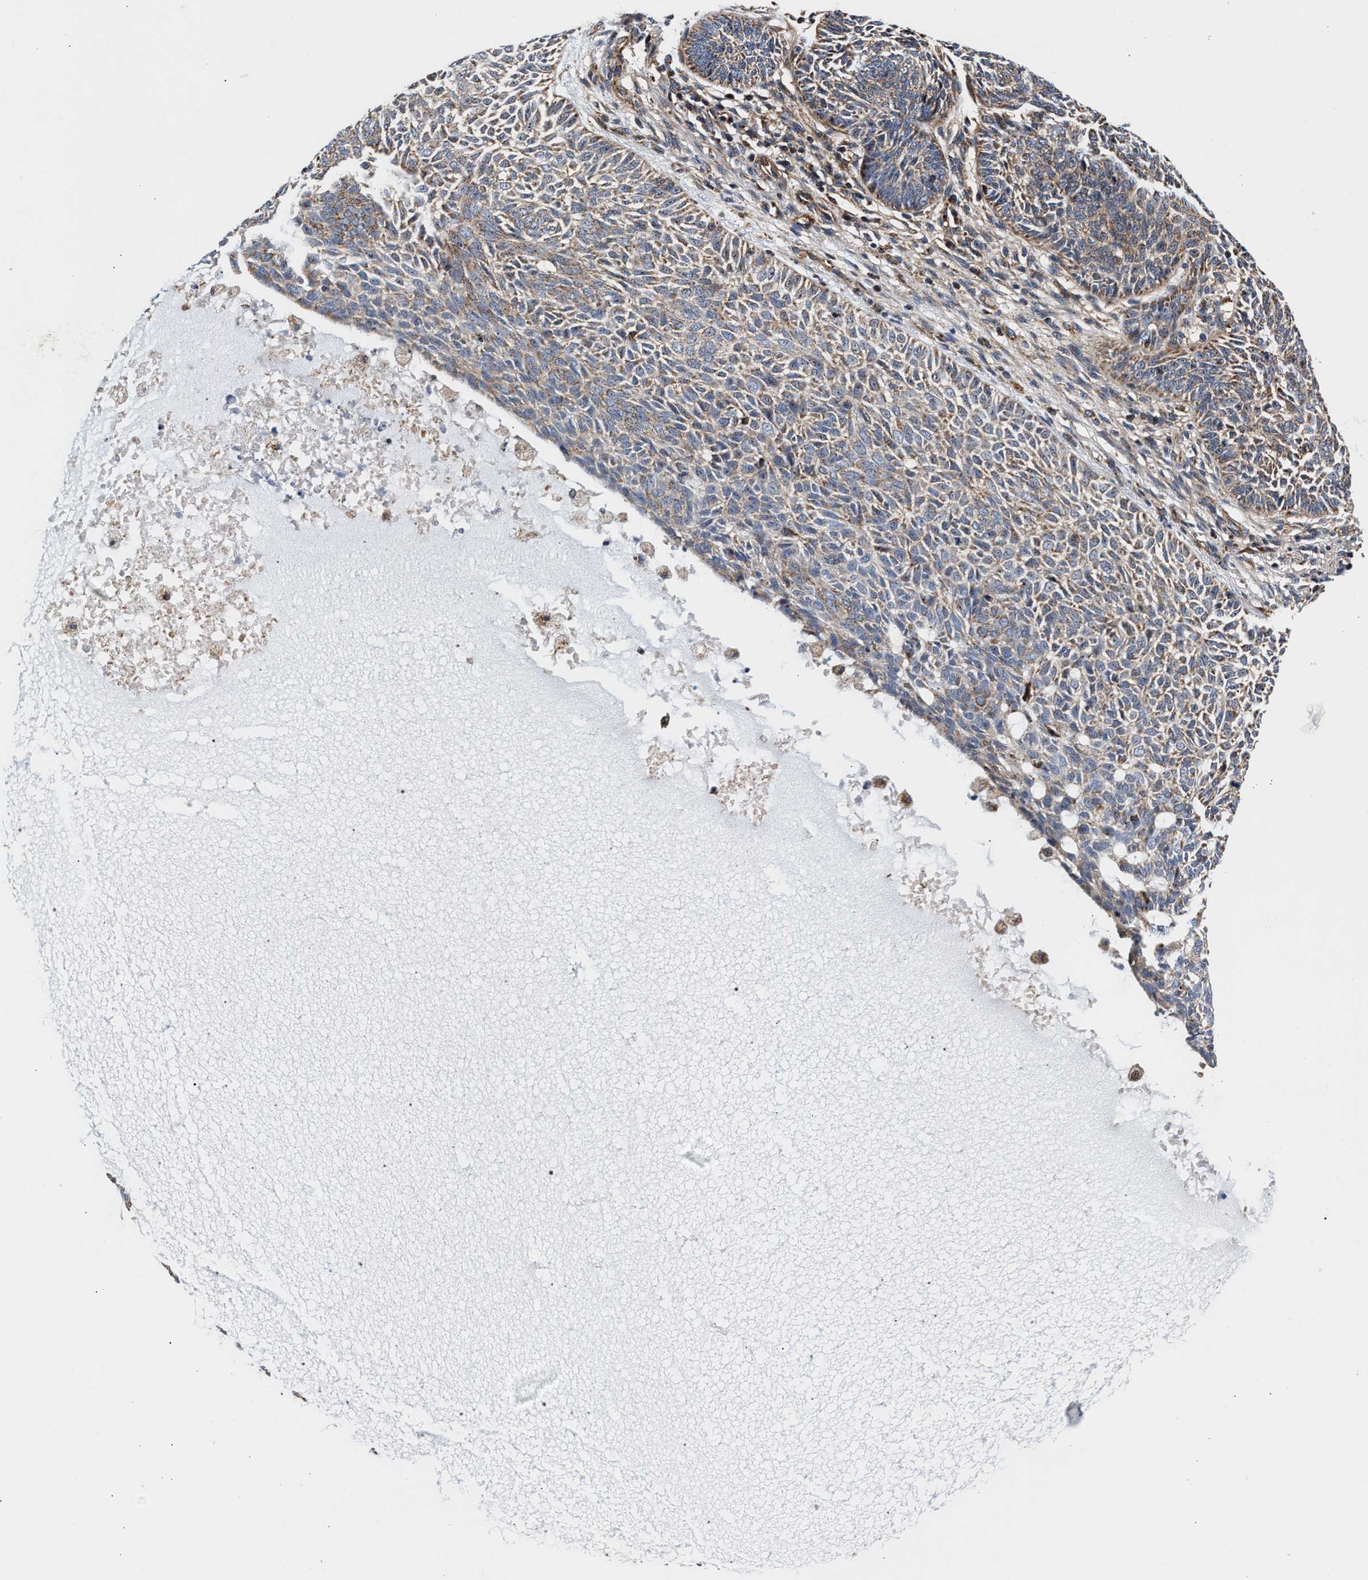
{"staining": {"intensity": "weak", "quantity": ">75%", "location": "cytoplasmic/membranous"}, "tissue": "skin cancer", "cell_type": "Tumor cells", "image_type": "cancer", "snomed": [{"axis": "morphology", "description": "Basal cell carcinoma"}, {"axis": "topography", "description": "Skin"}], "caption": "Protein expression analysis of skin basal cell carcinoma reveals weak cytoplasmic/membranous positivity in approximately >75% of tumor cells.", "gene": "SGK1", "patient": {"sex": "male", "age": 87}}